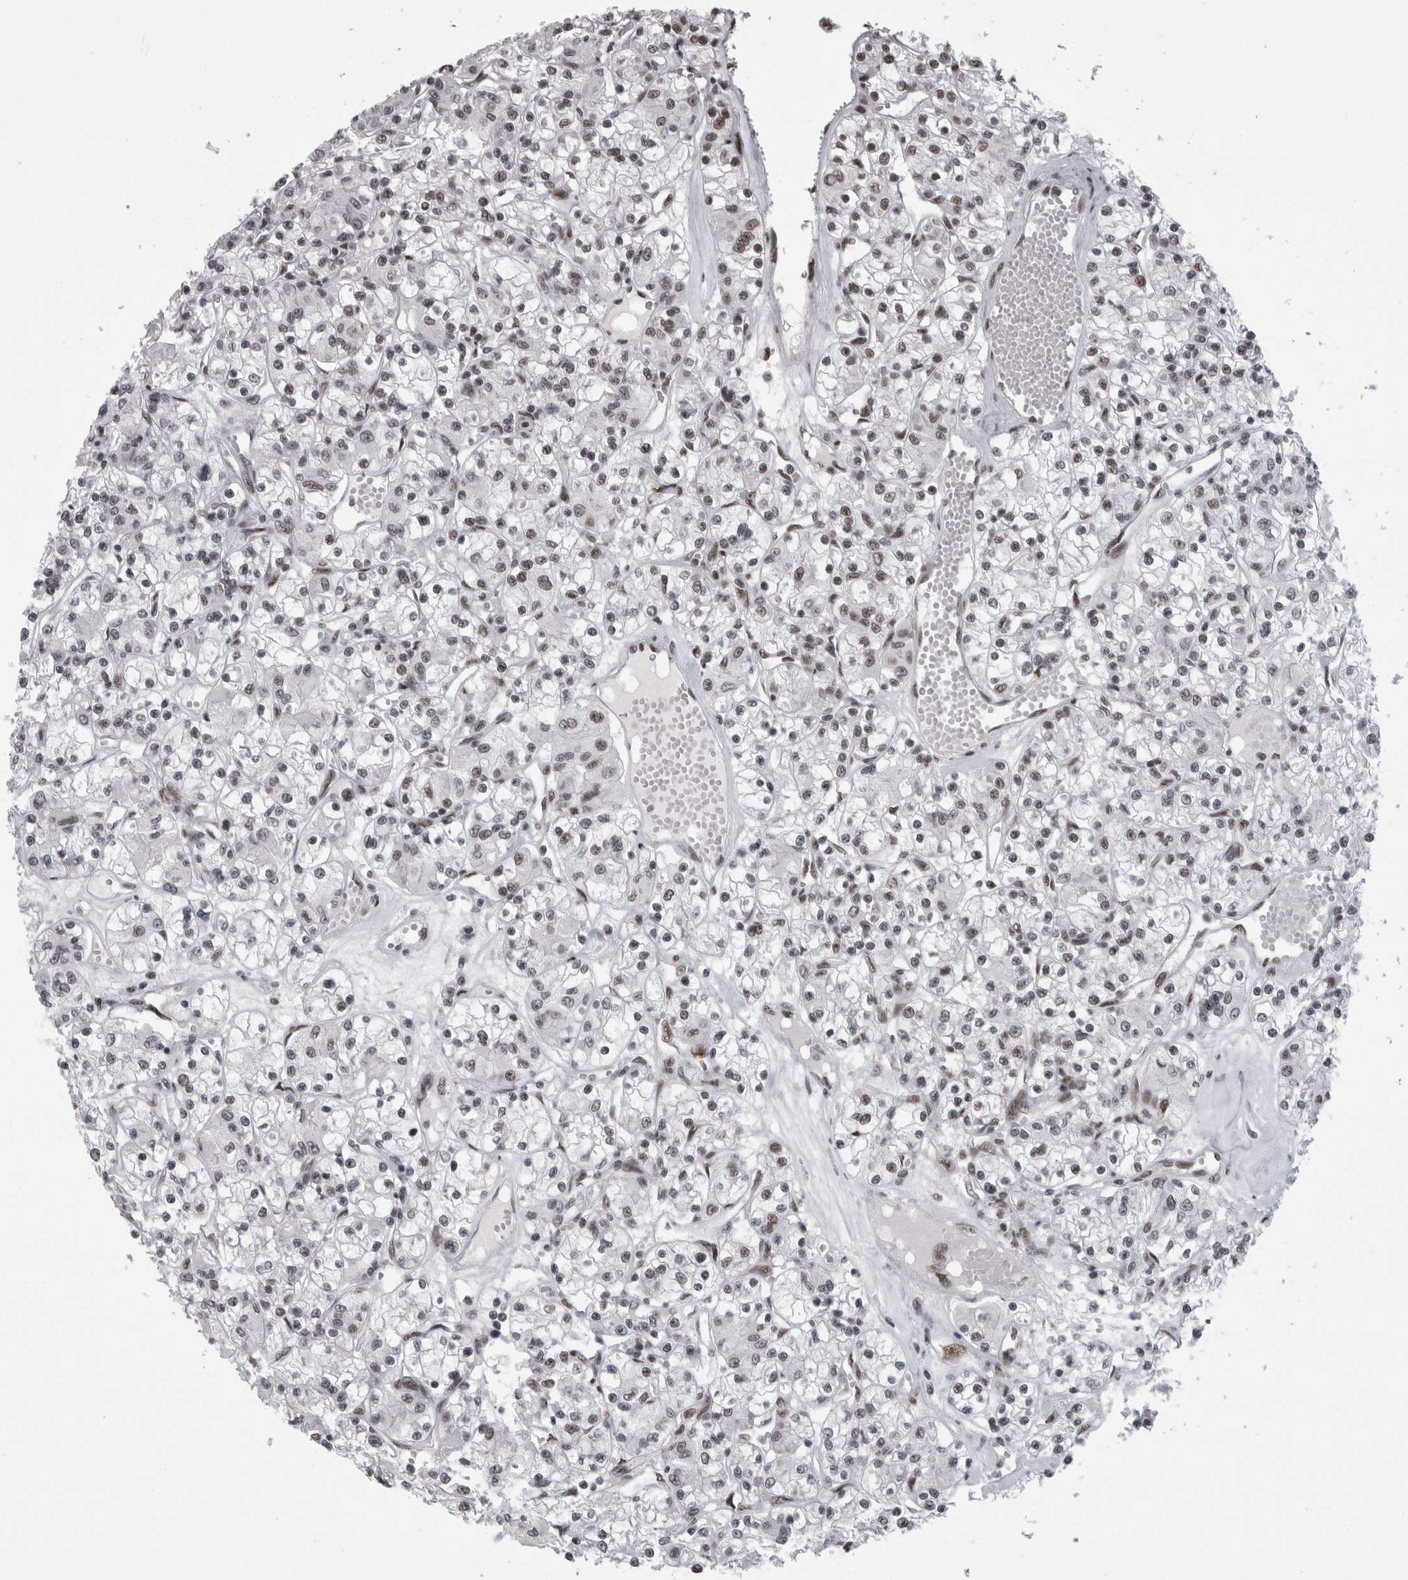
{"staining": {"intensity": "weak", "quantity": "25%-75%", "location": "nuclear"}, "tissue": "renal cancer", "cell_type": "Tumor cells", "image_type": "cancer", "snomed": [{"axis": "morphology", "description": "Adenocarcinoma, NOS"}, {"axis": "topography", "description": "Kidney"}], "caption": "Renal cancer (adenocarcinoma) stained with a protein marker displays weak staining in tumor cells.", "gene": "SNRNP40", "patient": {"sex": "female", "age": 59}}